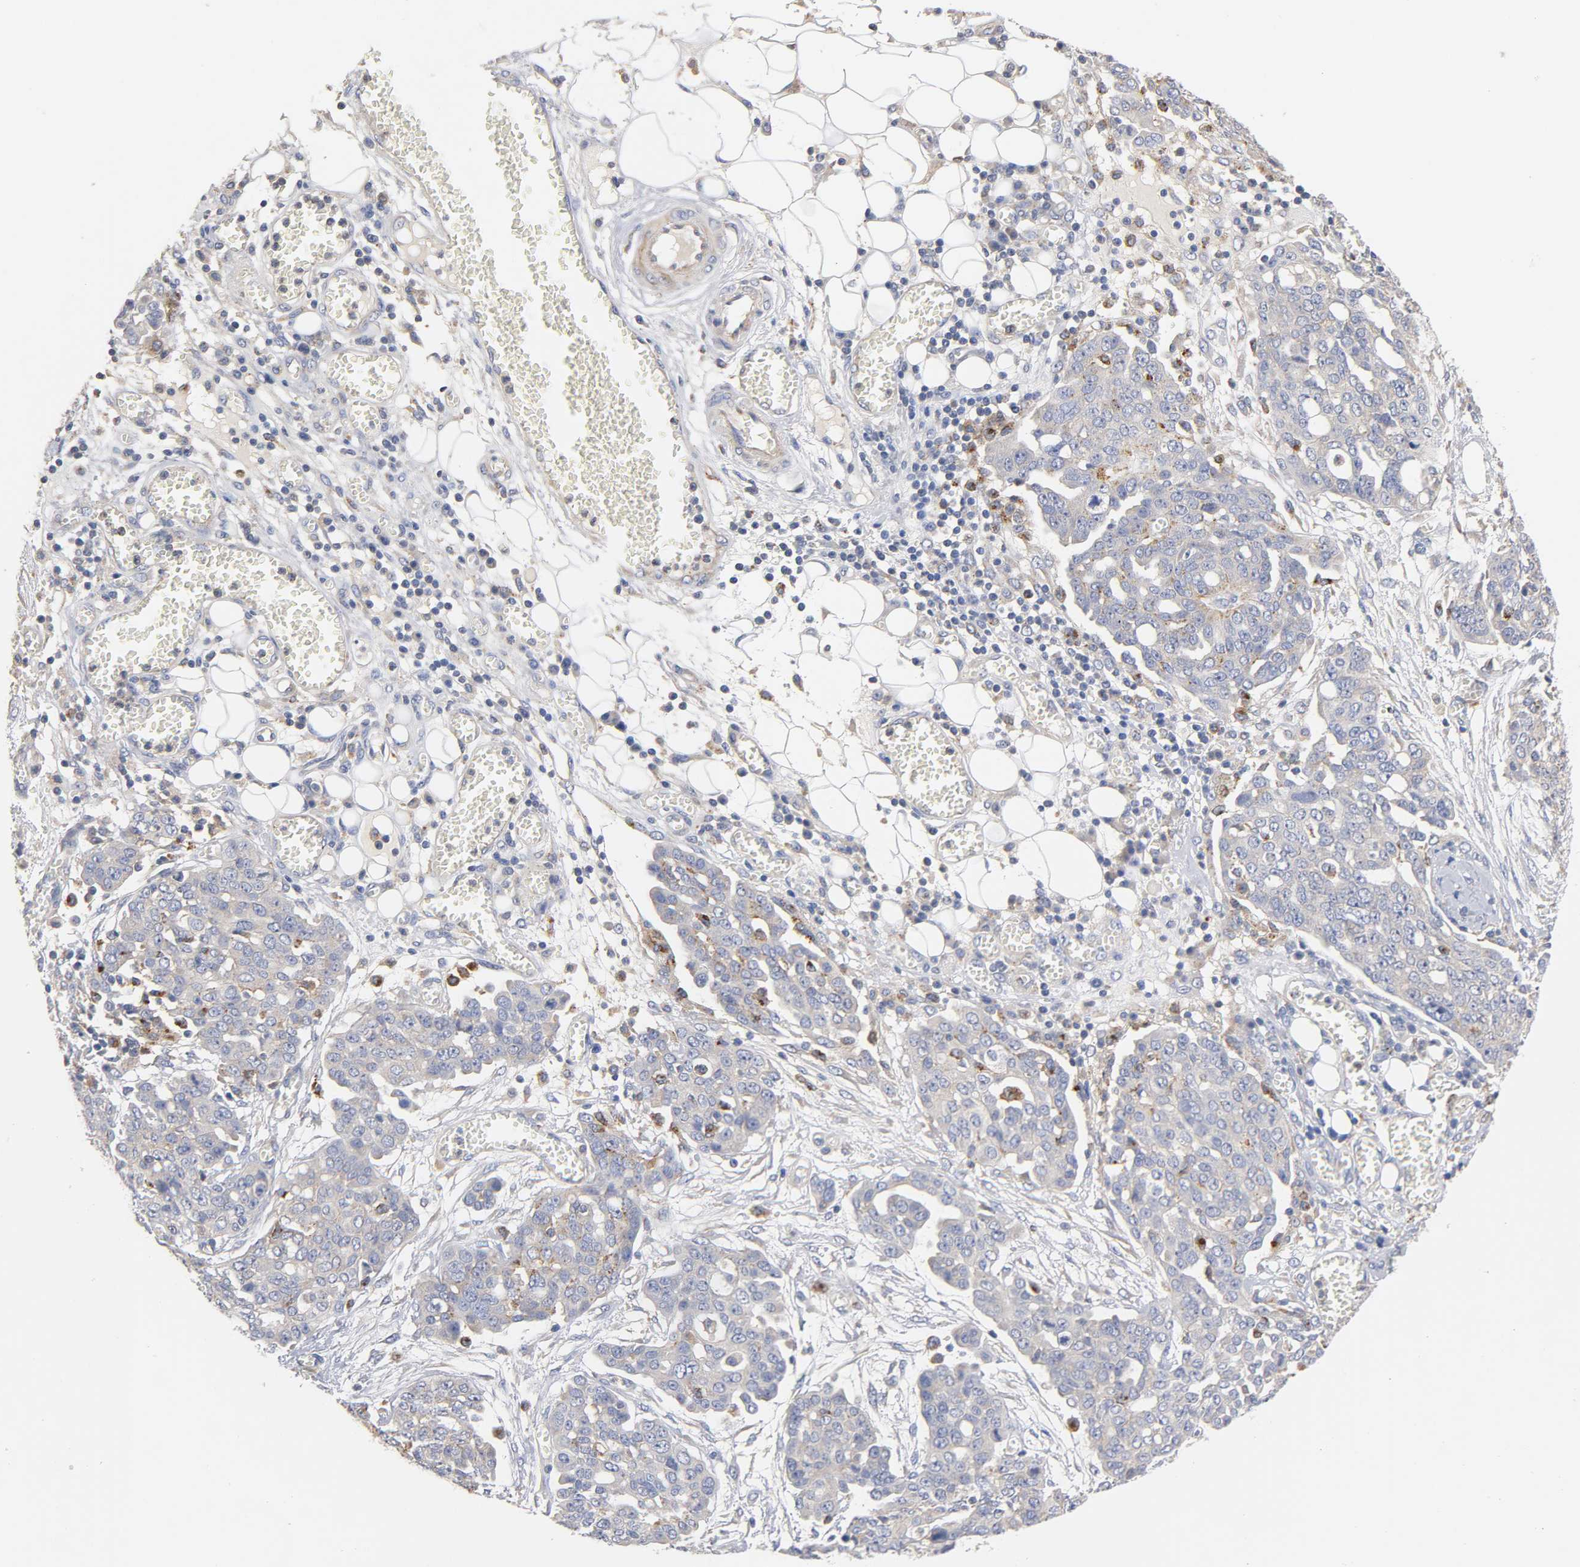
{"staining": {"intensity": "weak", "quantity": "25%-75%", "location": "cytoplasmic/membranous"}, "tissue": "ovarian cancer", "cell_type": "Tumor cells", "image_type": "cancer", "snomed": [{"axis": "morphology", "description": "Cystadenocarcinoma, serous, NOS"}, {"axis": "topography", "description": "Soft tissue"}, {"axis": "topography", "description": "Ovary"}], "caption": "The photomicrograph demonstrates immunohistochemical staining of serous cystadenocarcinoma (ovarian). There is weak cytoplasmic/membranous positivity is appreciated in about 25%-75% of tumor cells.", "gene": "SEMA5A", "patient": {"sex": "female", "age": 57}}